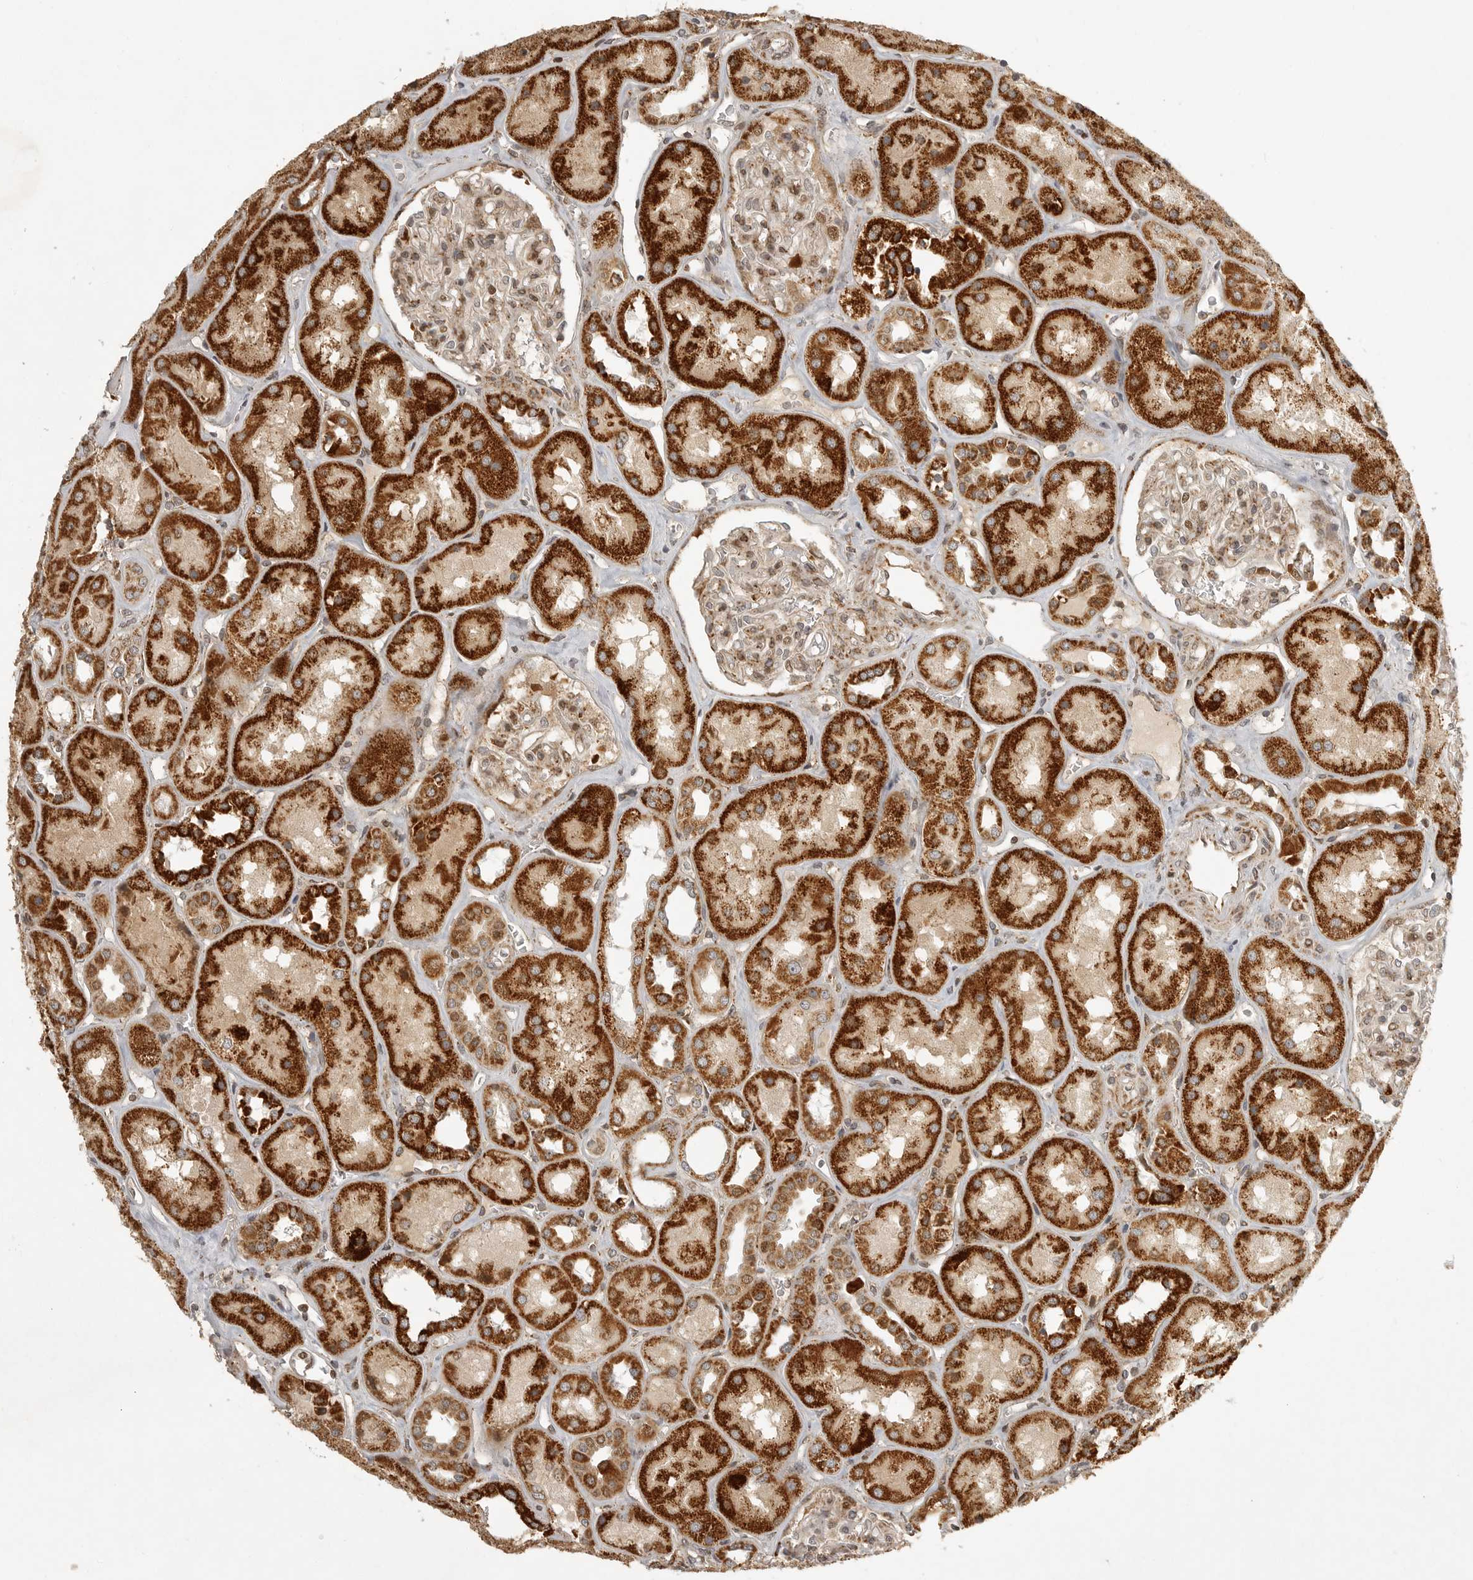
{"staining": {"intensity": "moderate", "quantity": "25%-75%", "location": "cytoplasmic/membranous"}, "tissue": "kidney", "cell_type": "Cells in glomeruli", "image_type": "normal", "snomed": [{"axis": "morphology", "description": "Normal tissue, NOS"}, {"axis": "topography", "description": "Kidney"}], "caption": "Kidney stained for a protein (brown) shows moderate cytoplasmic/membranous positive staining in approximately 25%-75% of cells in glomeruli.", "gene": "NARS2", "patient": {"sex": "male", "age": 70}}